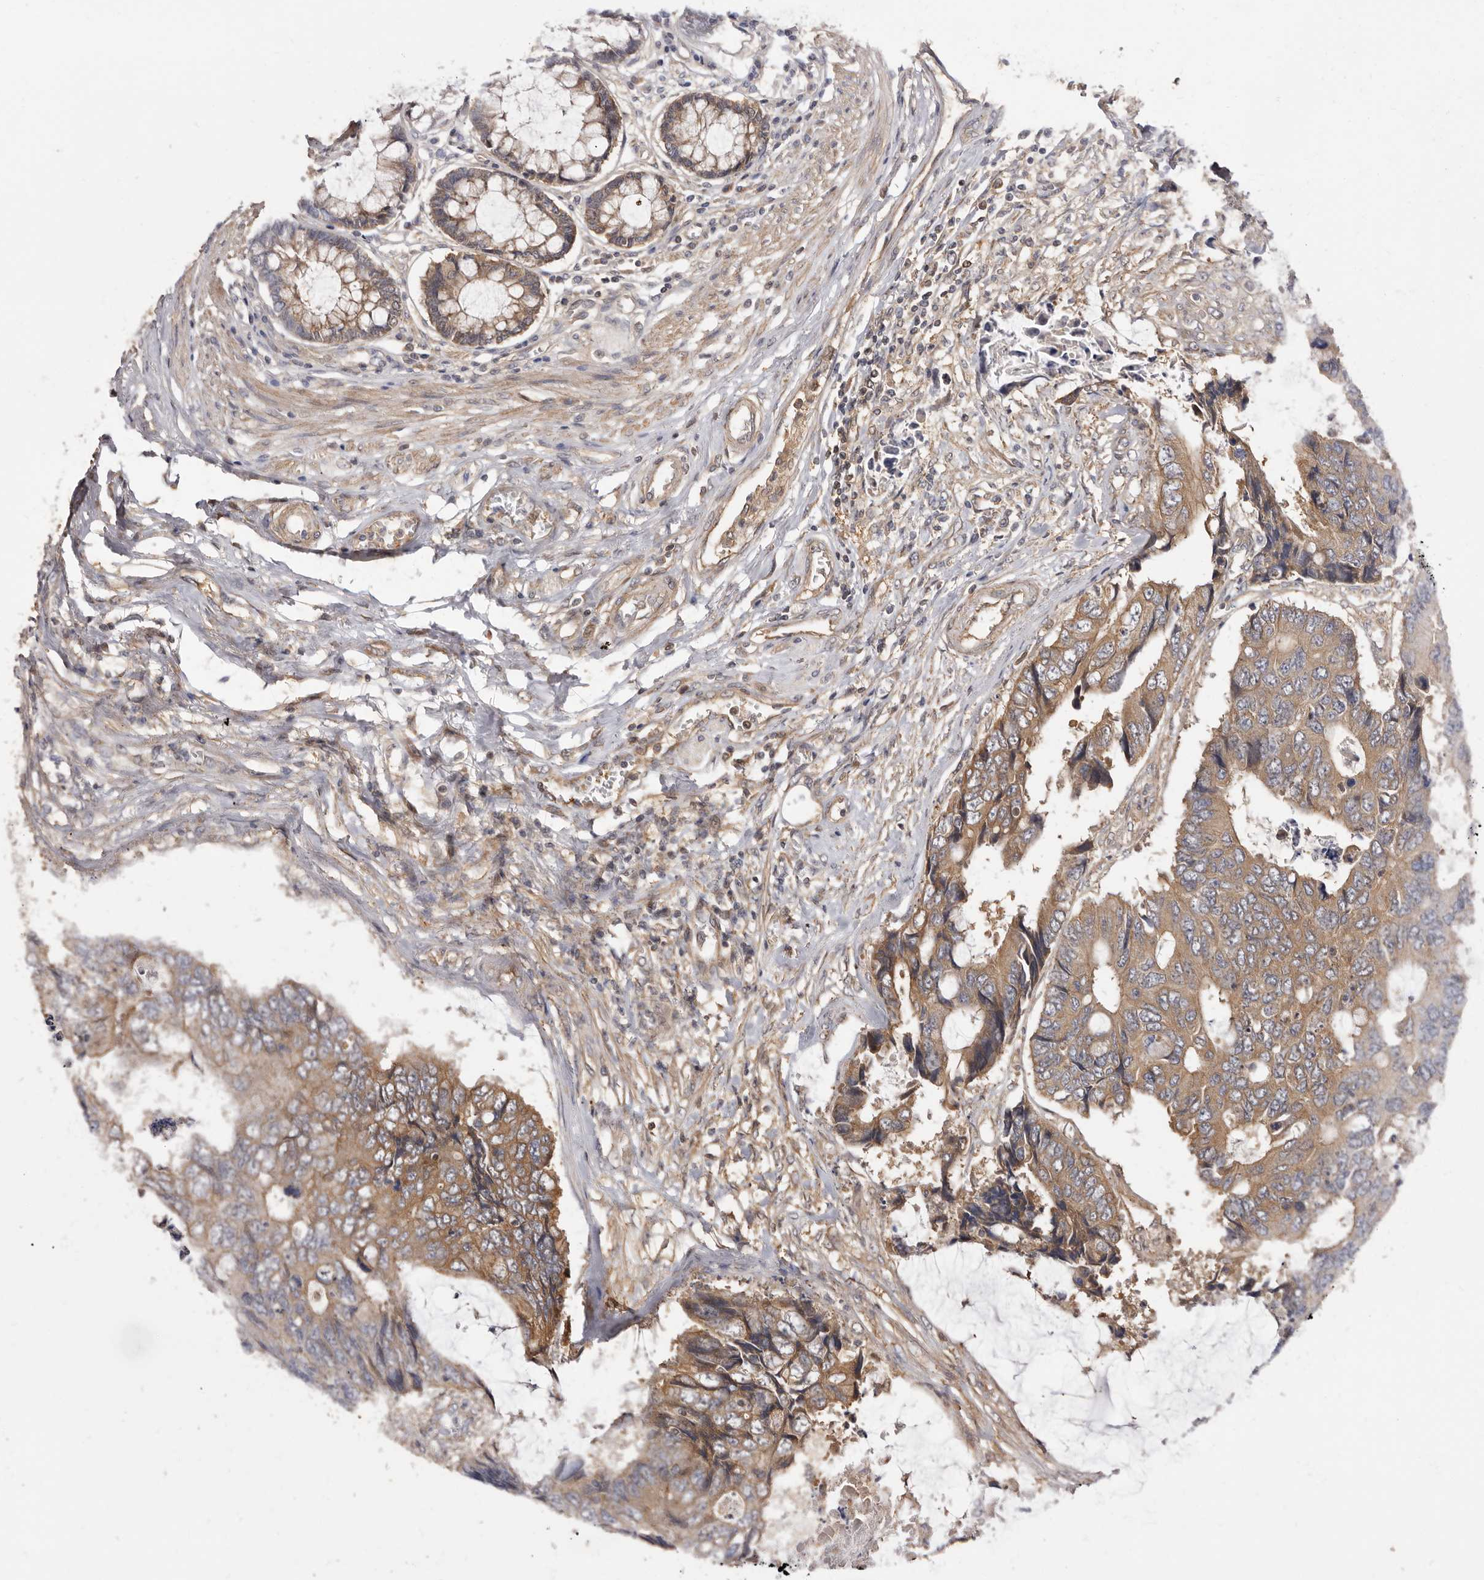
{"staining": {"intensity": "moderate", "quantity": ">75%", "location": "cytoplasmic/membranous"}, "tissue": "colorectal cancer", "cell_type": "Tumor cells", "image_type": "cancer", "snomed": [{"axis": "morphology", "description": "Adenocarcinoma, NOS"}, {"axis": "topography", "description": "Rectum"}], "caption": "The image demonstrates a brown stain indicating the presence of a protein in the cytoplasmic/membranous of tumor cells in colorectal cancer. The protein of interest is stained brown, and the nuclei are stained in blue (DAB IHC with brightfield microscopy, high magnification).", "gene": "COQ8B", "patient": {"sex": "male", "age": 84}}